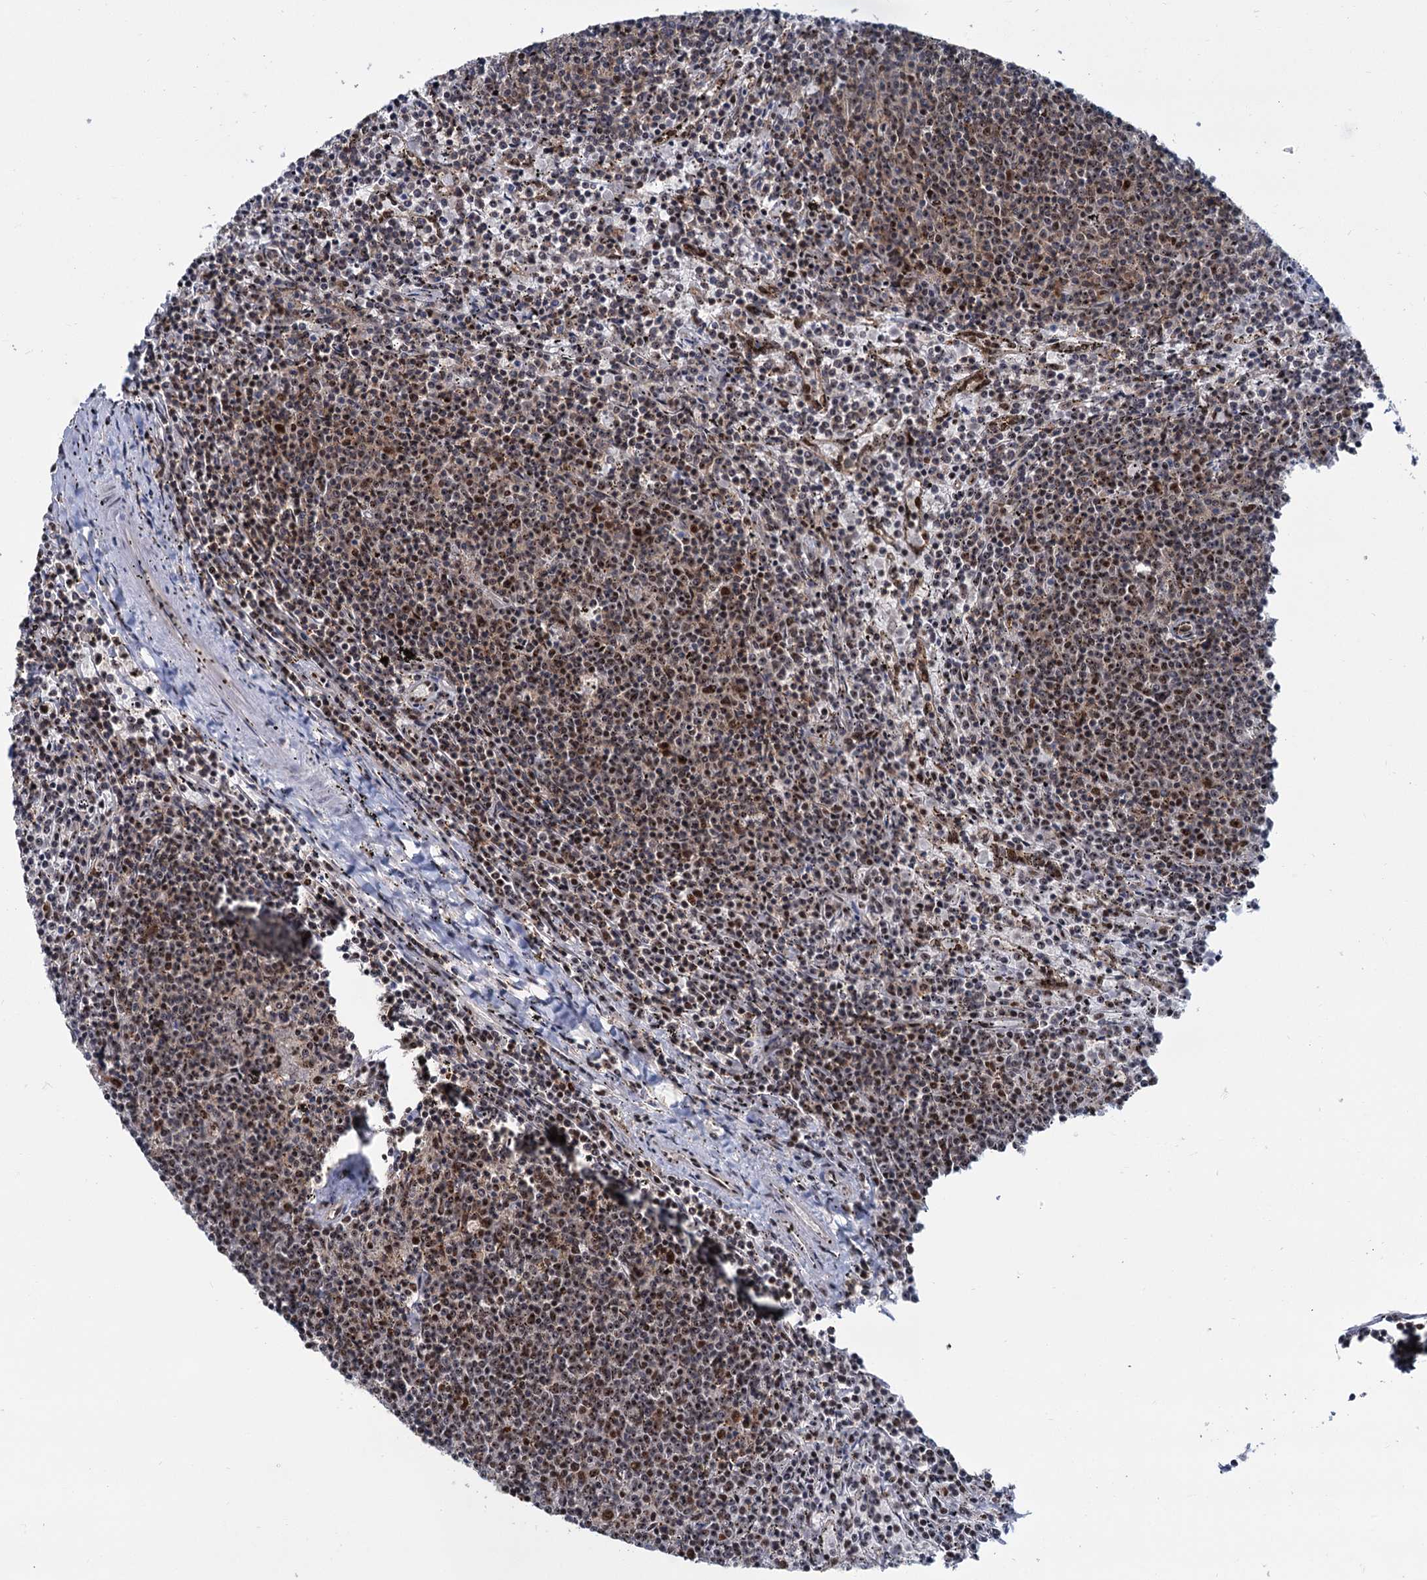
{"staining": {"intensity": "moderate", "quantity": "25%-75%", "location": "nuclear"}, "tissue": "lymphoma", "cell_type": "Tumor cells", "image_type": "cancer", "snomed": [{"axis": "morphology", "description": "Malignant lymphoma, non-Hodgkin's type, Low grade"}, {"axis": "topography", "description": "Spleen"}], "caption": "DAB immunohistochemical staining of human lymphoma shows moderate nuclear protein positivity in about 25%-75% of tumor cells. The staining is performed using DAB brown chromogen to label protein expression. The nuclei are counter-stained blue using hematoxylin.", "gene": "WBP4", "patient": {"sex": "female", "age": 50}}